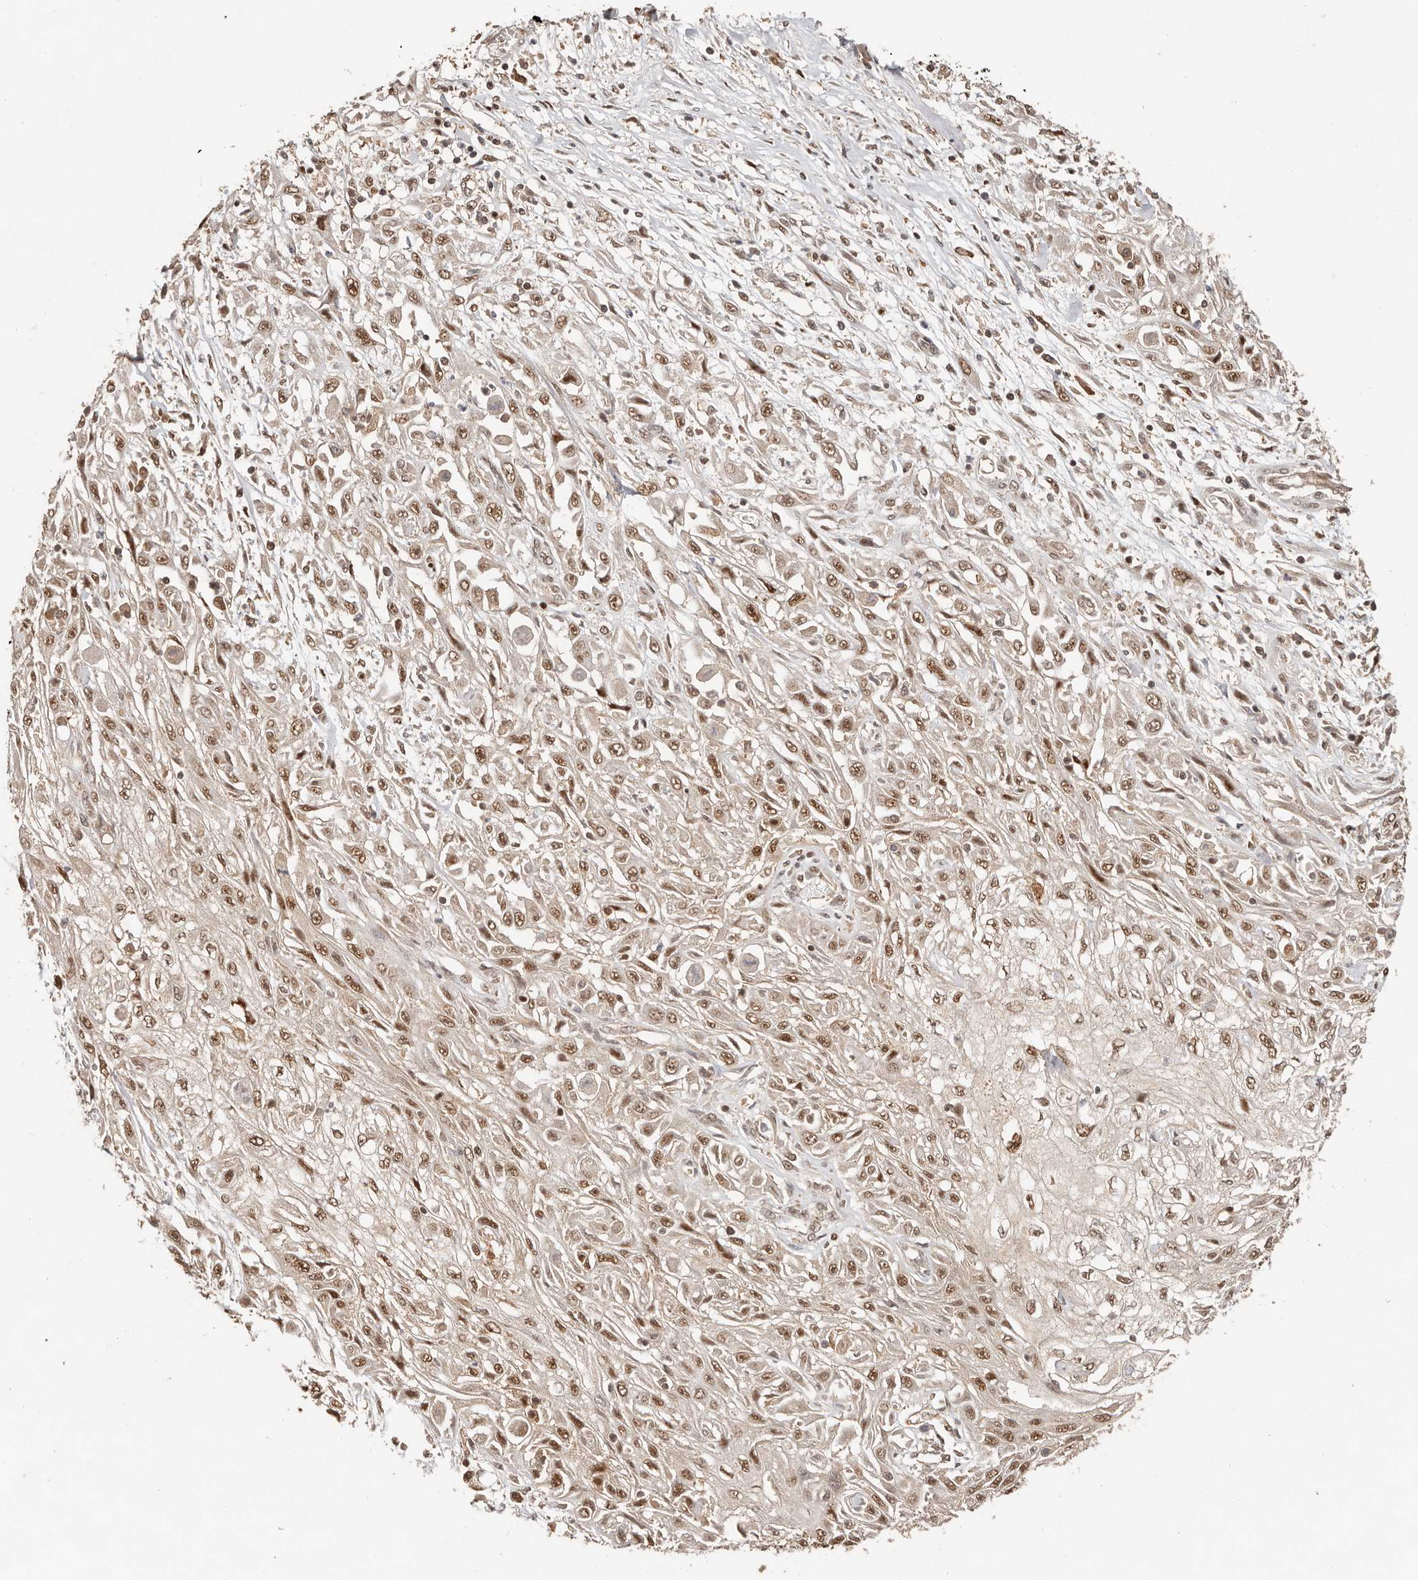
{"staining": {"intensity": "moderate", "quantity": ">75%", "location": "nuclear"}, "tissue": "skin cancer", "cell_type": "Tumor cells", "image_type": "cancer", "snomed": [{"axis": "morphology", "description": "Squamous cell carcinoma, NOS"}, {"axis": "morphology", "description": "Squamous cell carcinoma, metastatic, NOS"}, {"axis": "topography", "description": "Skin"}, {"axis": "topography", "description": "Lymph node"}], "caption": "Tumor cells demonstrate moderate nuclear positivity in about >75% of cells in skin squamous cell carcinoma.", "gene": "PSMA5", "patient": {"sex": "male", "age": 75}}